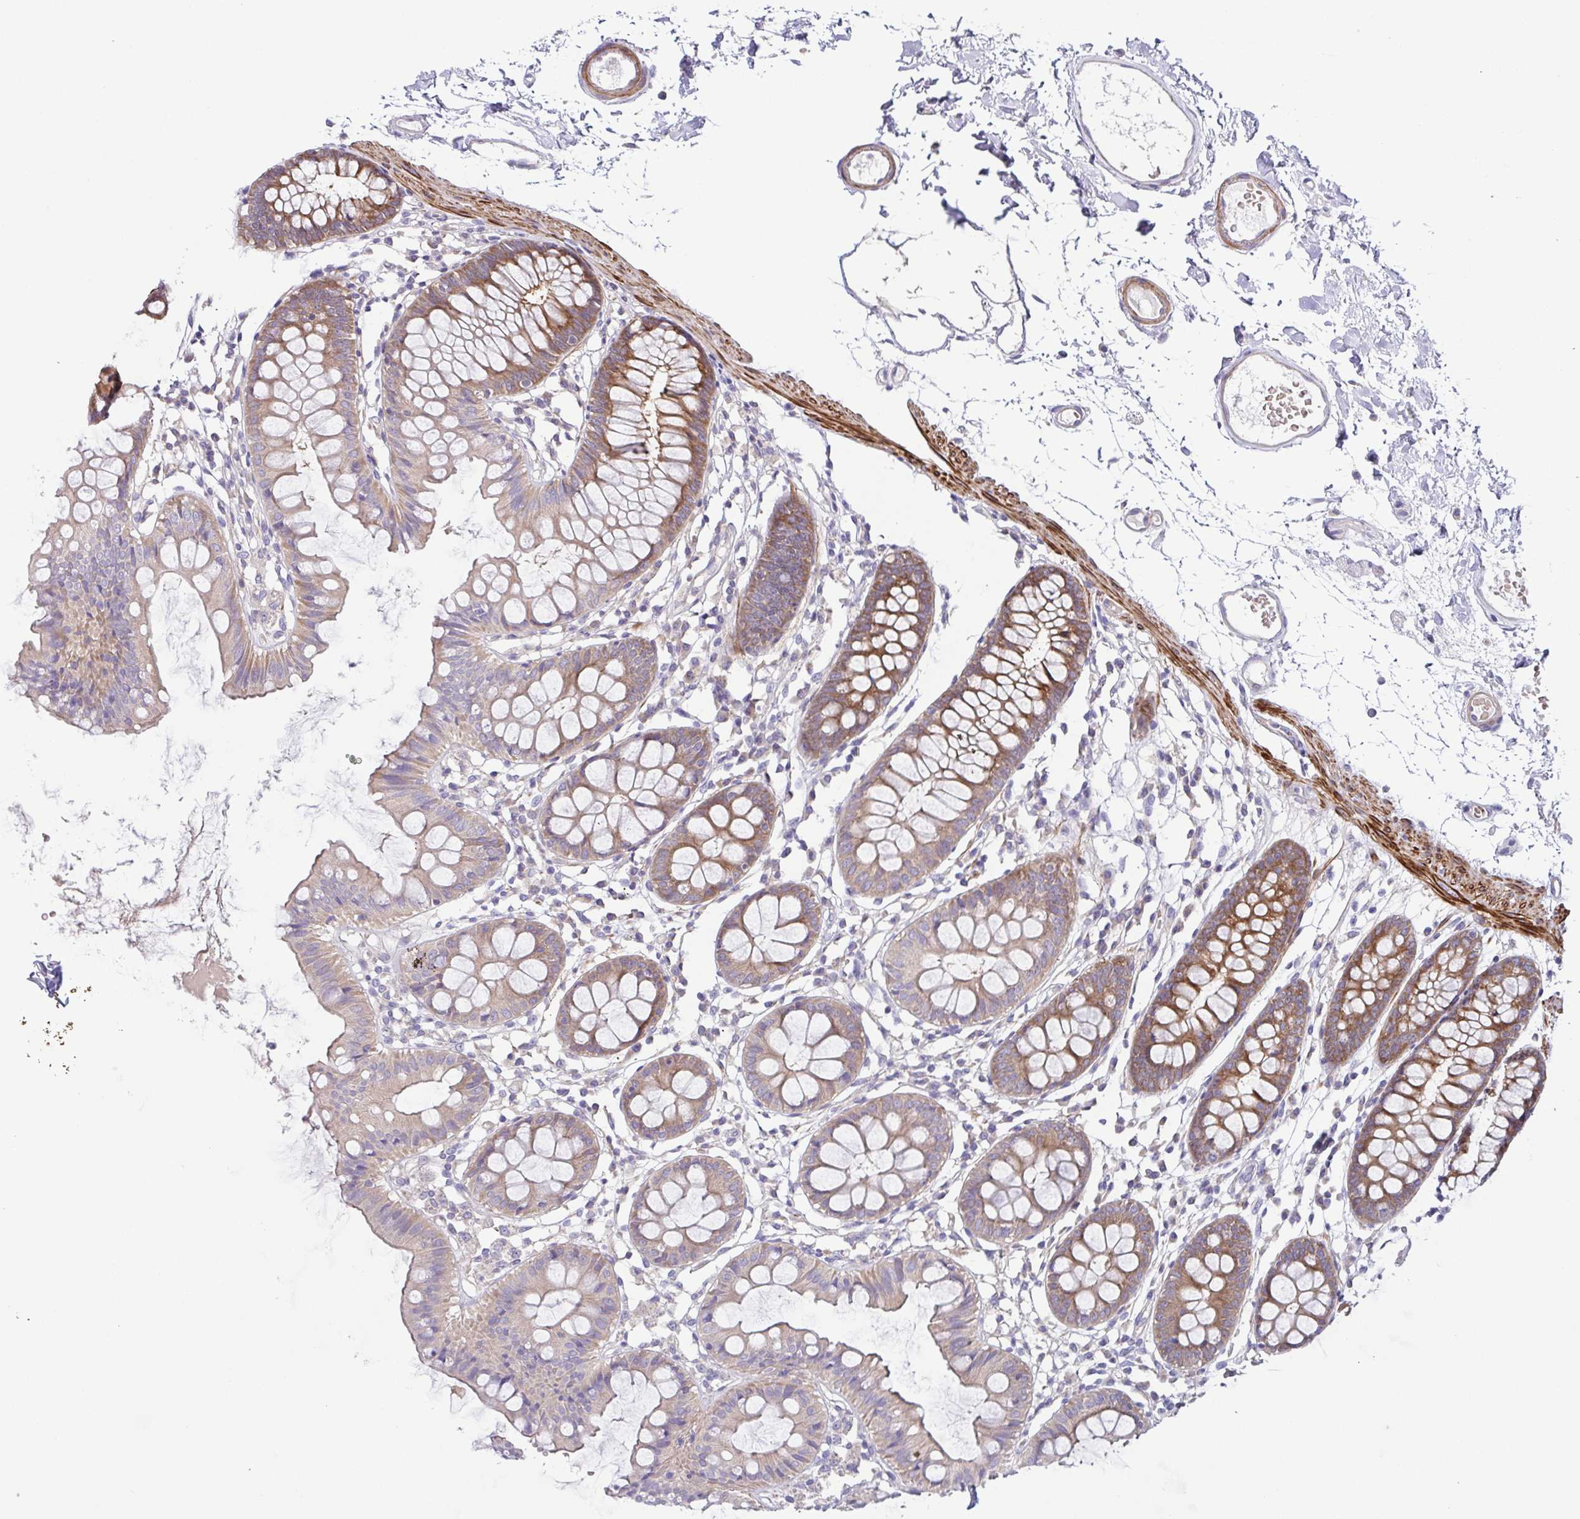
{"staining": {"intensity": "moderate", "quantity": ">75%", "location": "cytoplasmic/membranous"}, "tissue": "colon", "cell_type": "Endothelial cells", "image_type": "normal", "snomed": [{"axis": "morphology", "description": "Normal tissue, NOS"}, {"axis": "topography", "description": "Colon"}], "caption": "Colon was stained to show a protein in brown. There is medium levels of moderate cytoplasmic/membranous staining in about >75% of endothelial cells. (brown staining indicates protein expression, while blue staining denotes nuclei).", "gene": "CFAP97D1", "patient": {"sex": "female", "age": 84}}